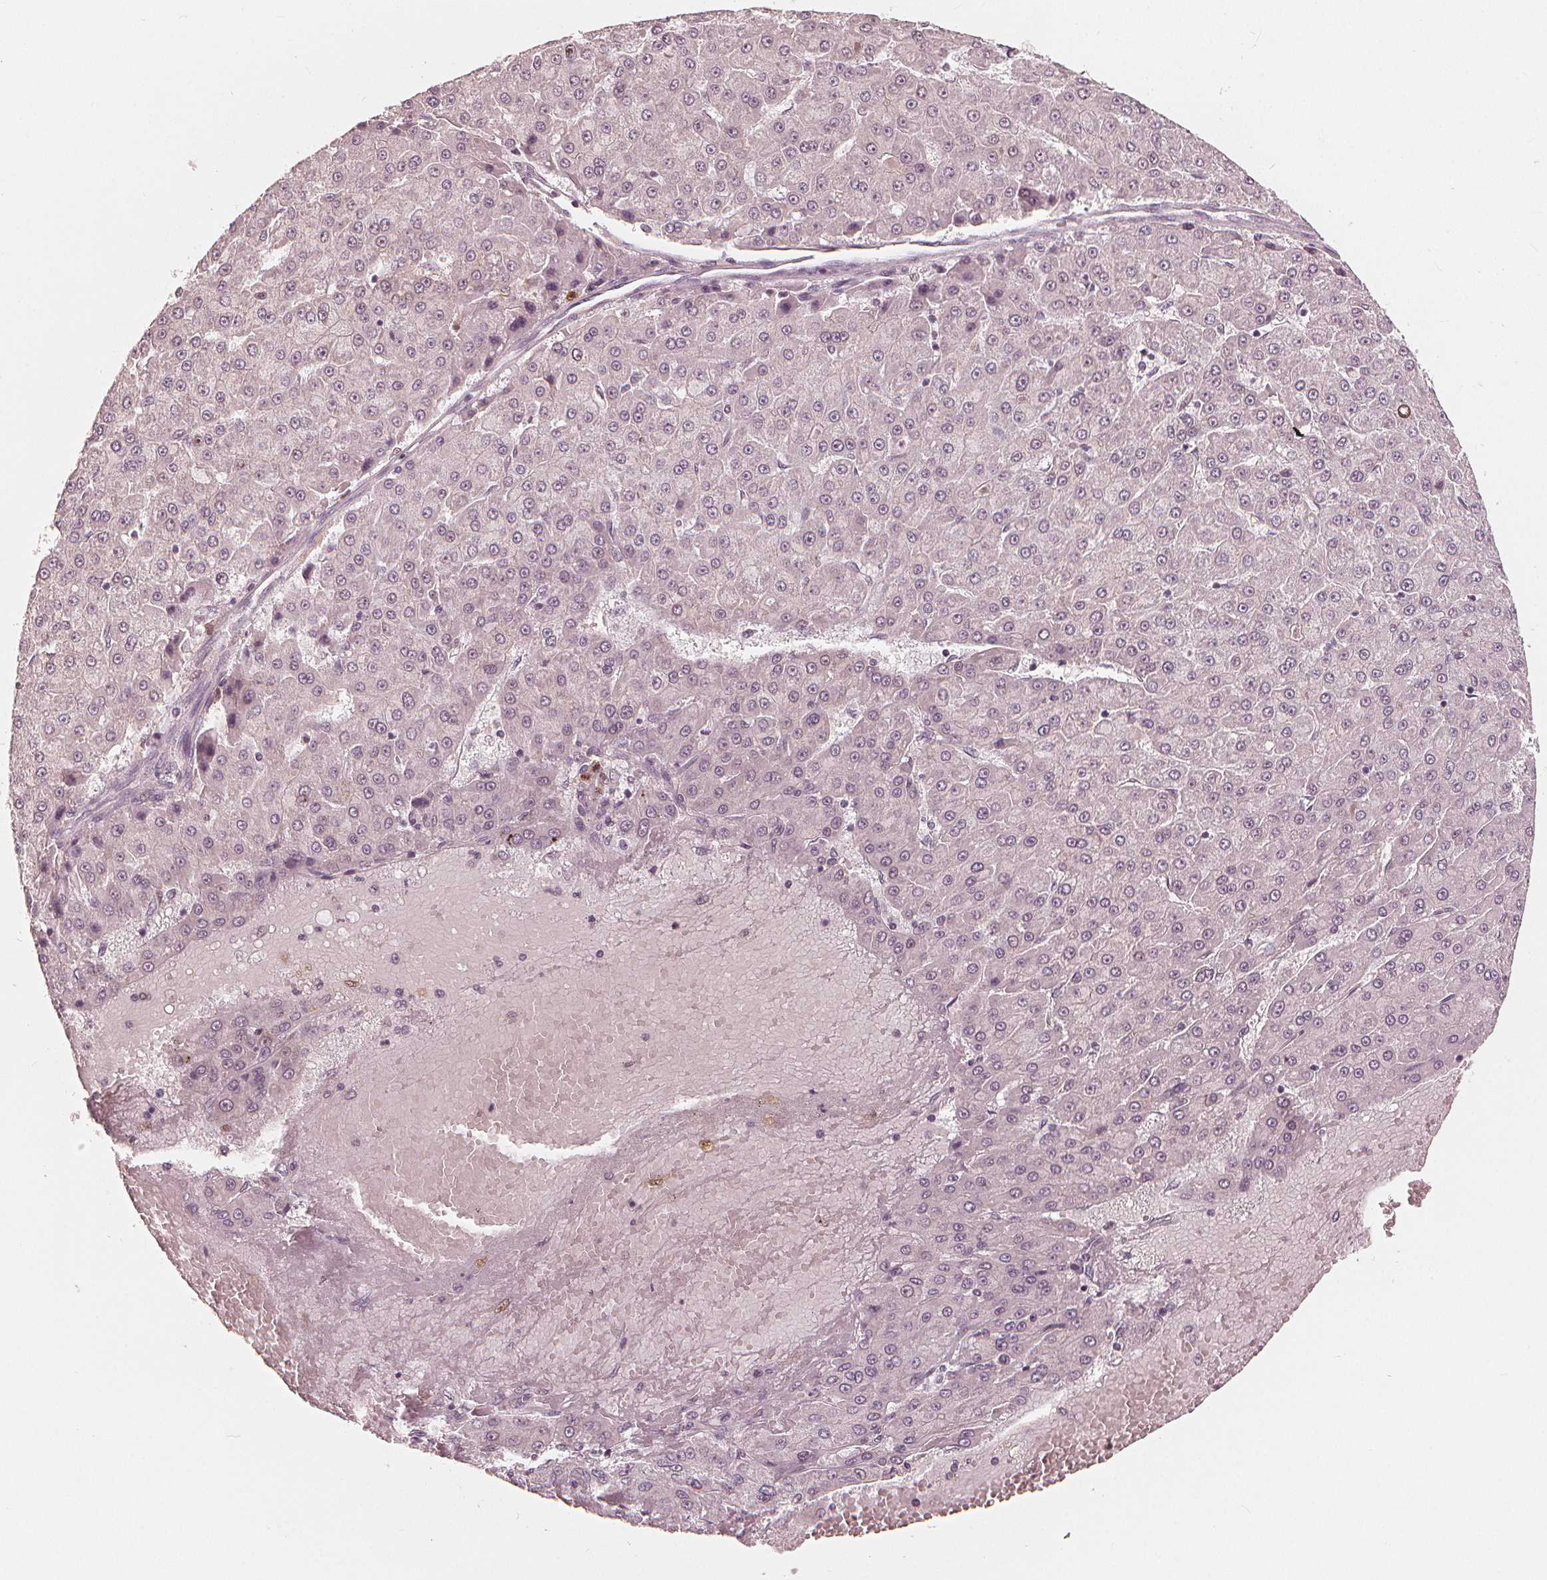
{"staining": {"intensity": "negative", "quantity": "none", "location": "none"}, "tissue": "liver cancer", "cell_type": "Tumor cells", "image_type": "cancer", "snomed": [{"axis": "morphology", "description": "Carcinoma, Hepatocellular, NOS"}, {"axis": "topography", "description": "Liver"}], "caption": "A high-resolution image shows immunohistochemistry staining of liver hepatocellular carcinoma, which shows no significant positivity in tumor cells.", "gene": "SQSTM1", "patient": {"sex": "male", "age": 78}}